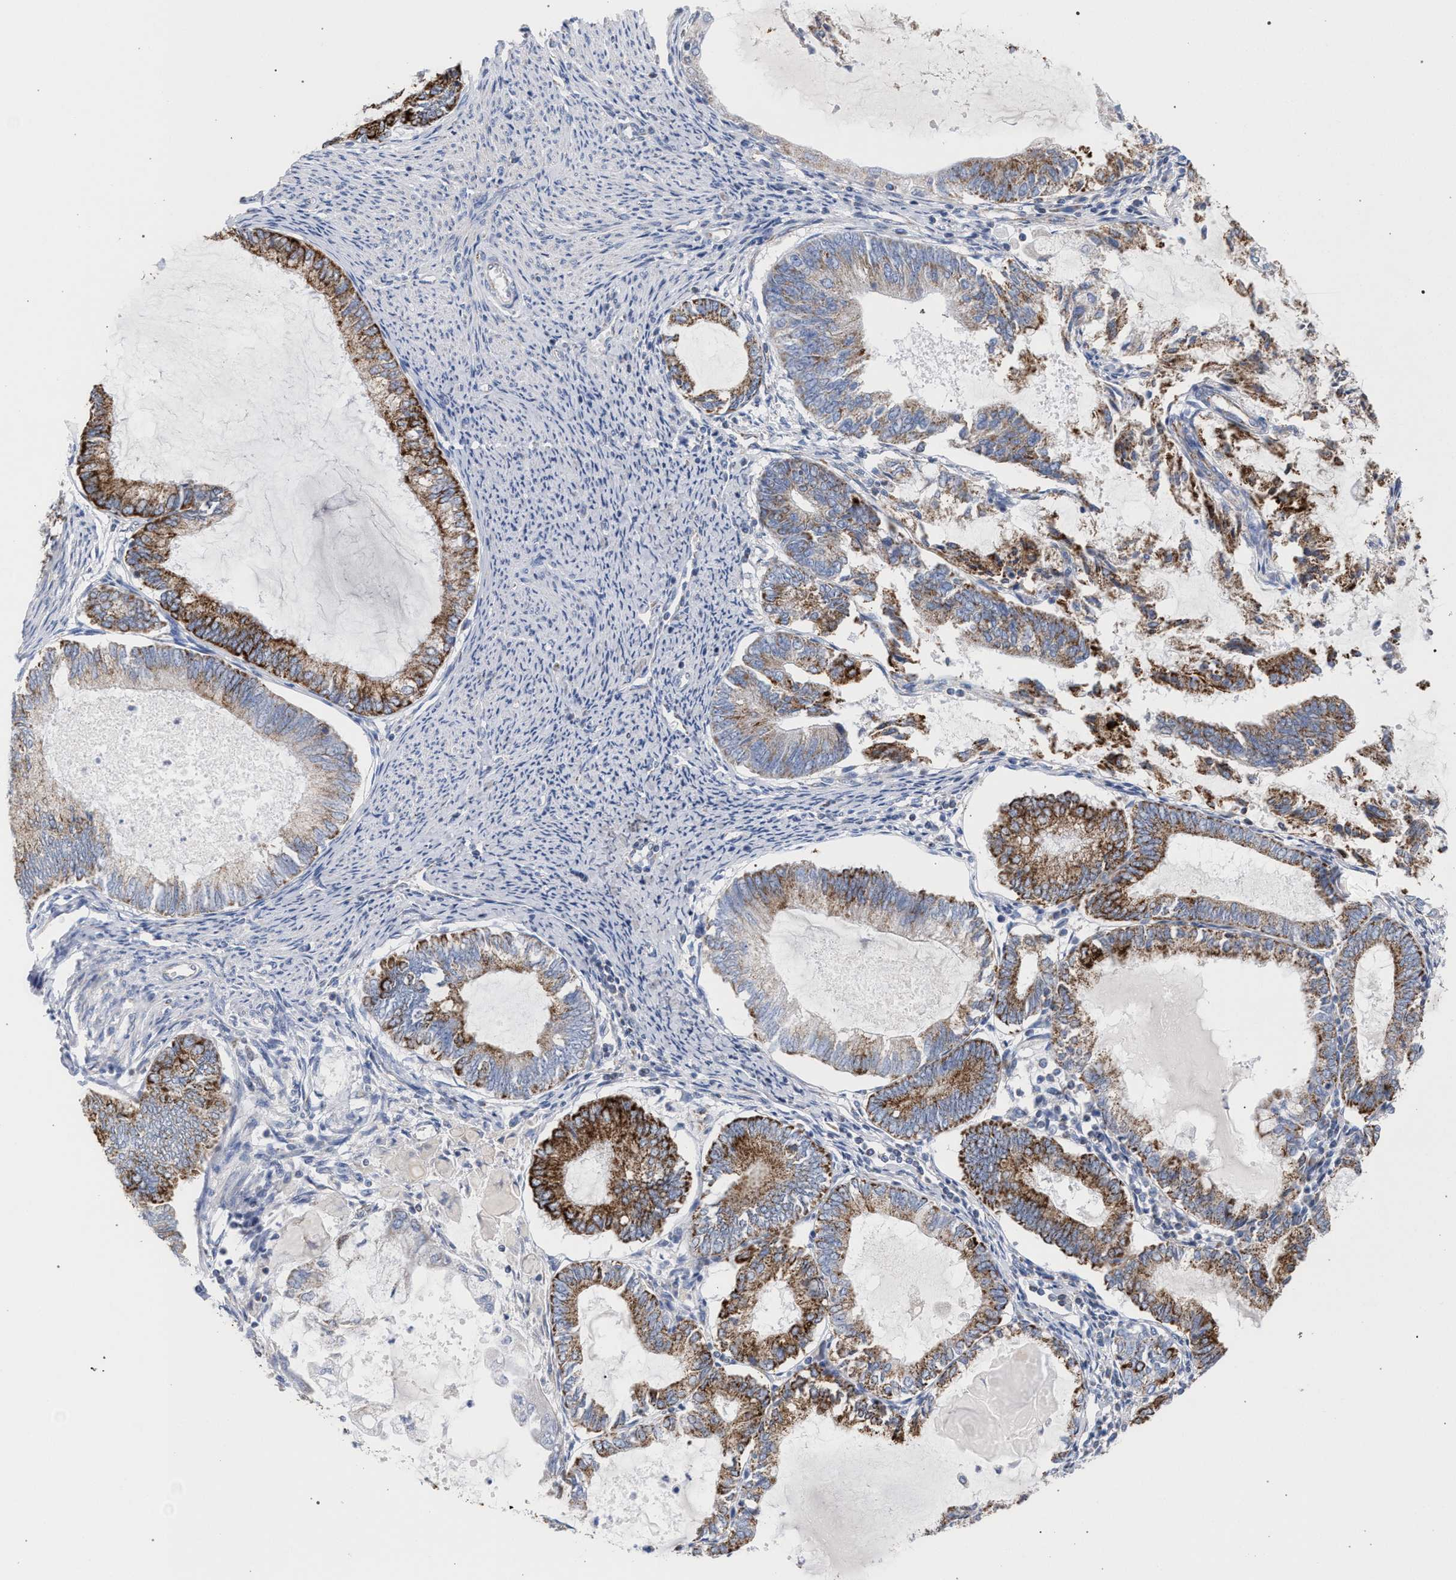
{"staining": {"intensity": "strong", "quantity": "25%-75%", "location": "cytoplasmic/membranous"}, "tissue": "endometrial cancer", "cell_type": "Tumor cells", "image_type": "cancer", "snomed": [{"axis": "morphology", "description": "Adenocarcinoma, NOS"}, {"axis": "topography", "description": "Endometrium"}], "caption": "A histopathology image of adenocarcinoma (endometrial) stained for a protein shows strong cytoplasmic/membranous brown staining in tumor cells.", "gene": "ECI2", "patient": {"sex": "female", "age": 86}}